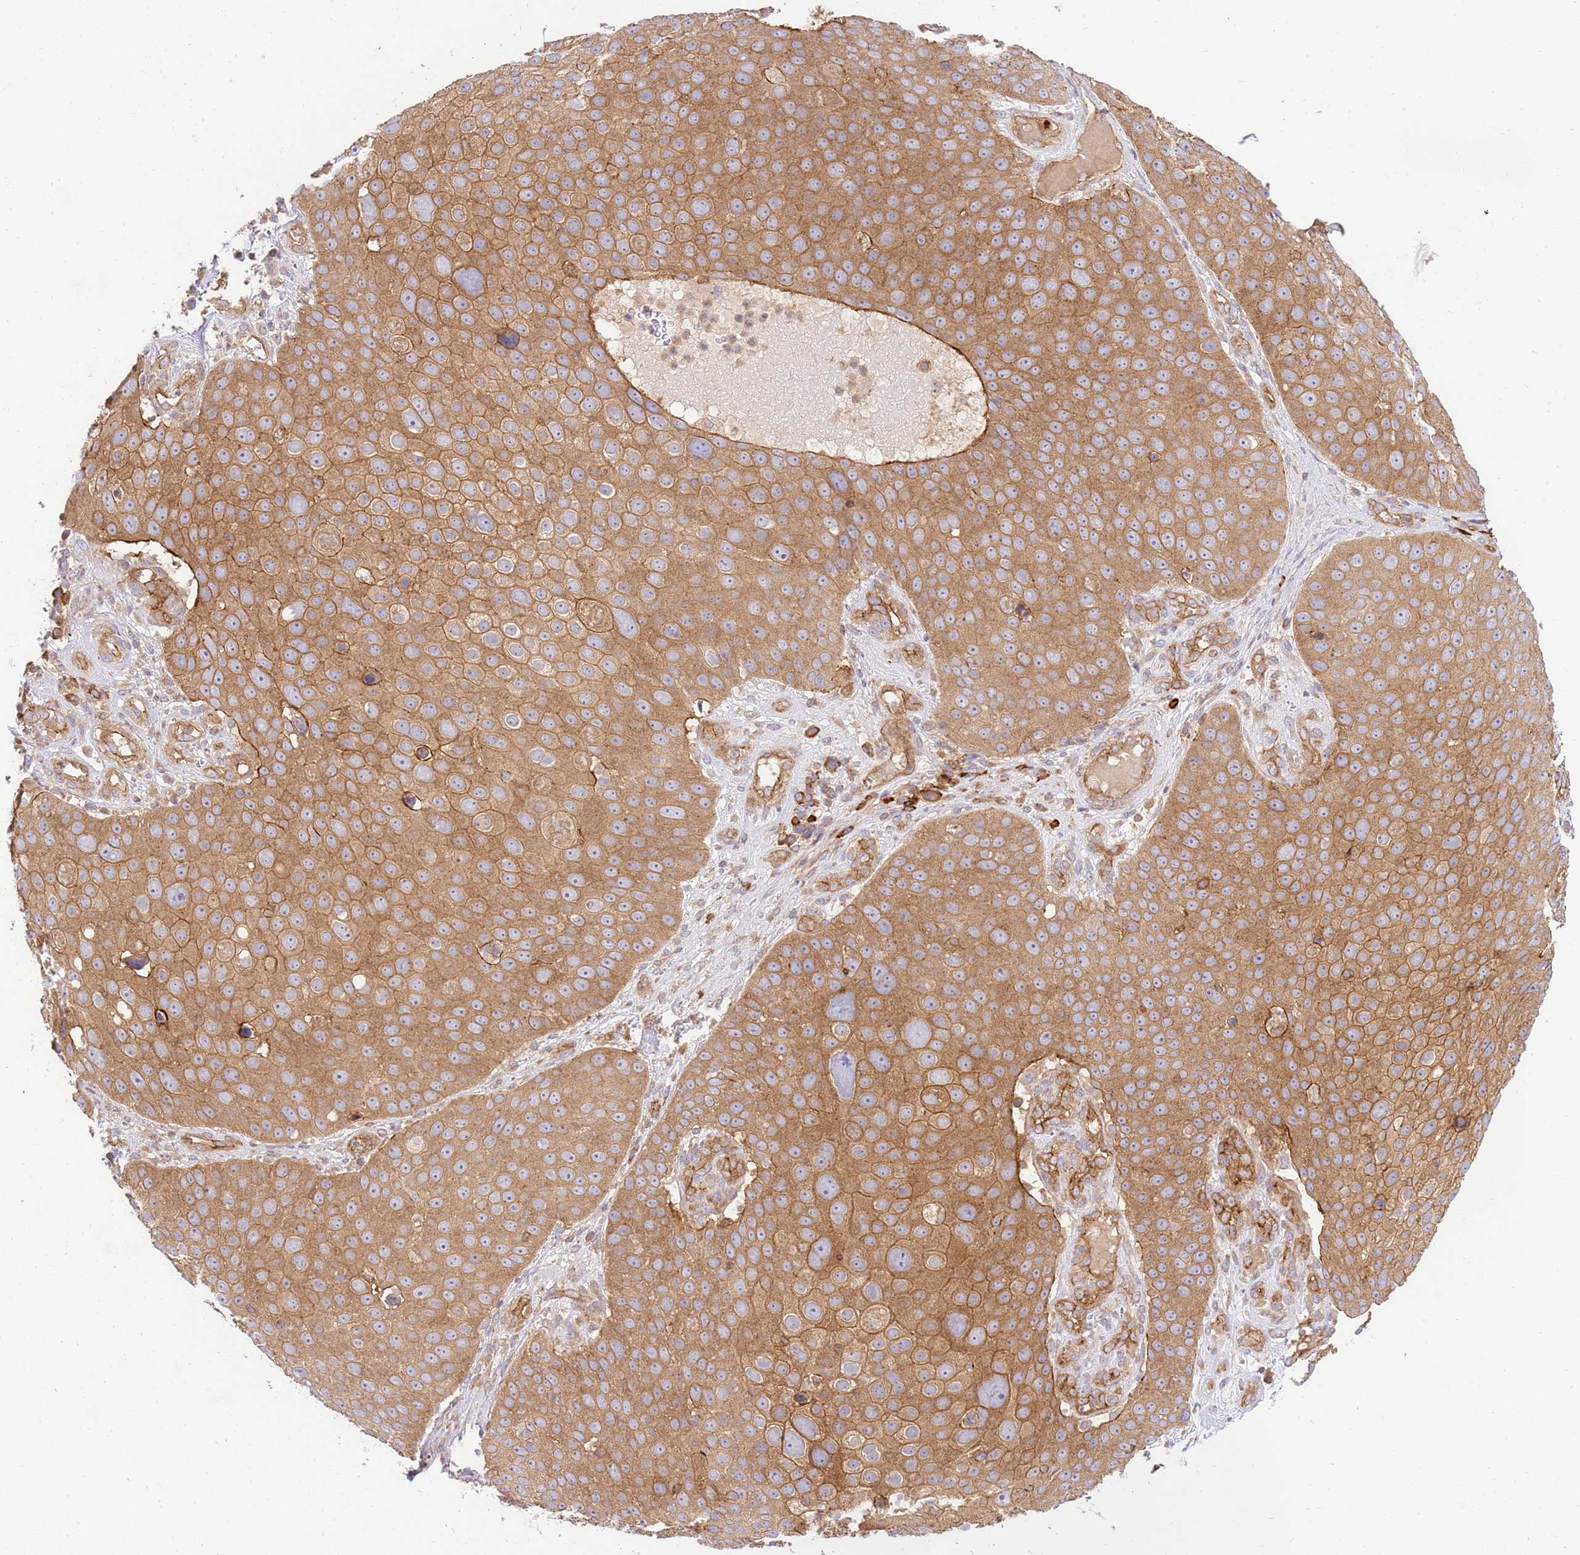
{"staining": {"intensity": "strong", "quantity": ">75%", "location": "cytoplasmic/membranous"}, "tissue": "skin cancer", "cell_type": "Tumor cells", "image_type": "cancer", "snomed": [{"axis": "morphology", "description": "Squamous cell carcinoma, NOS"}, {"axis": "topography", "description": "Skin"}], "caption": "This photomicrograph shows immunohistochemistry (IHC) staining of skin cancer, with high strong cytoplasmic/membranous expression in approximately >75% of tumor cells.", "gene": "EFCAB8", "patient": {"sex": "male", "age": 71}}